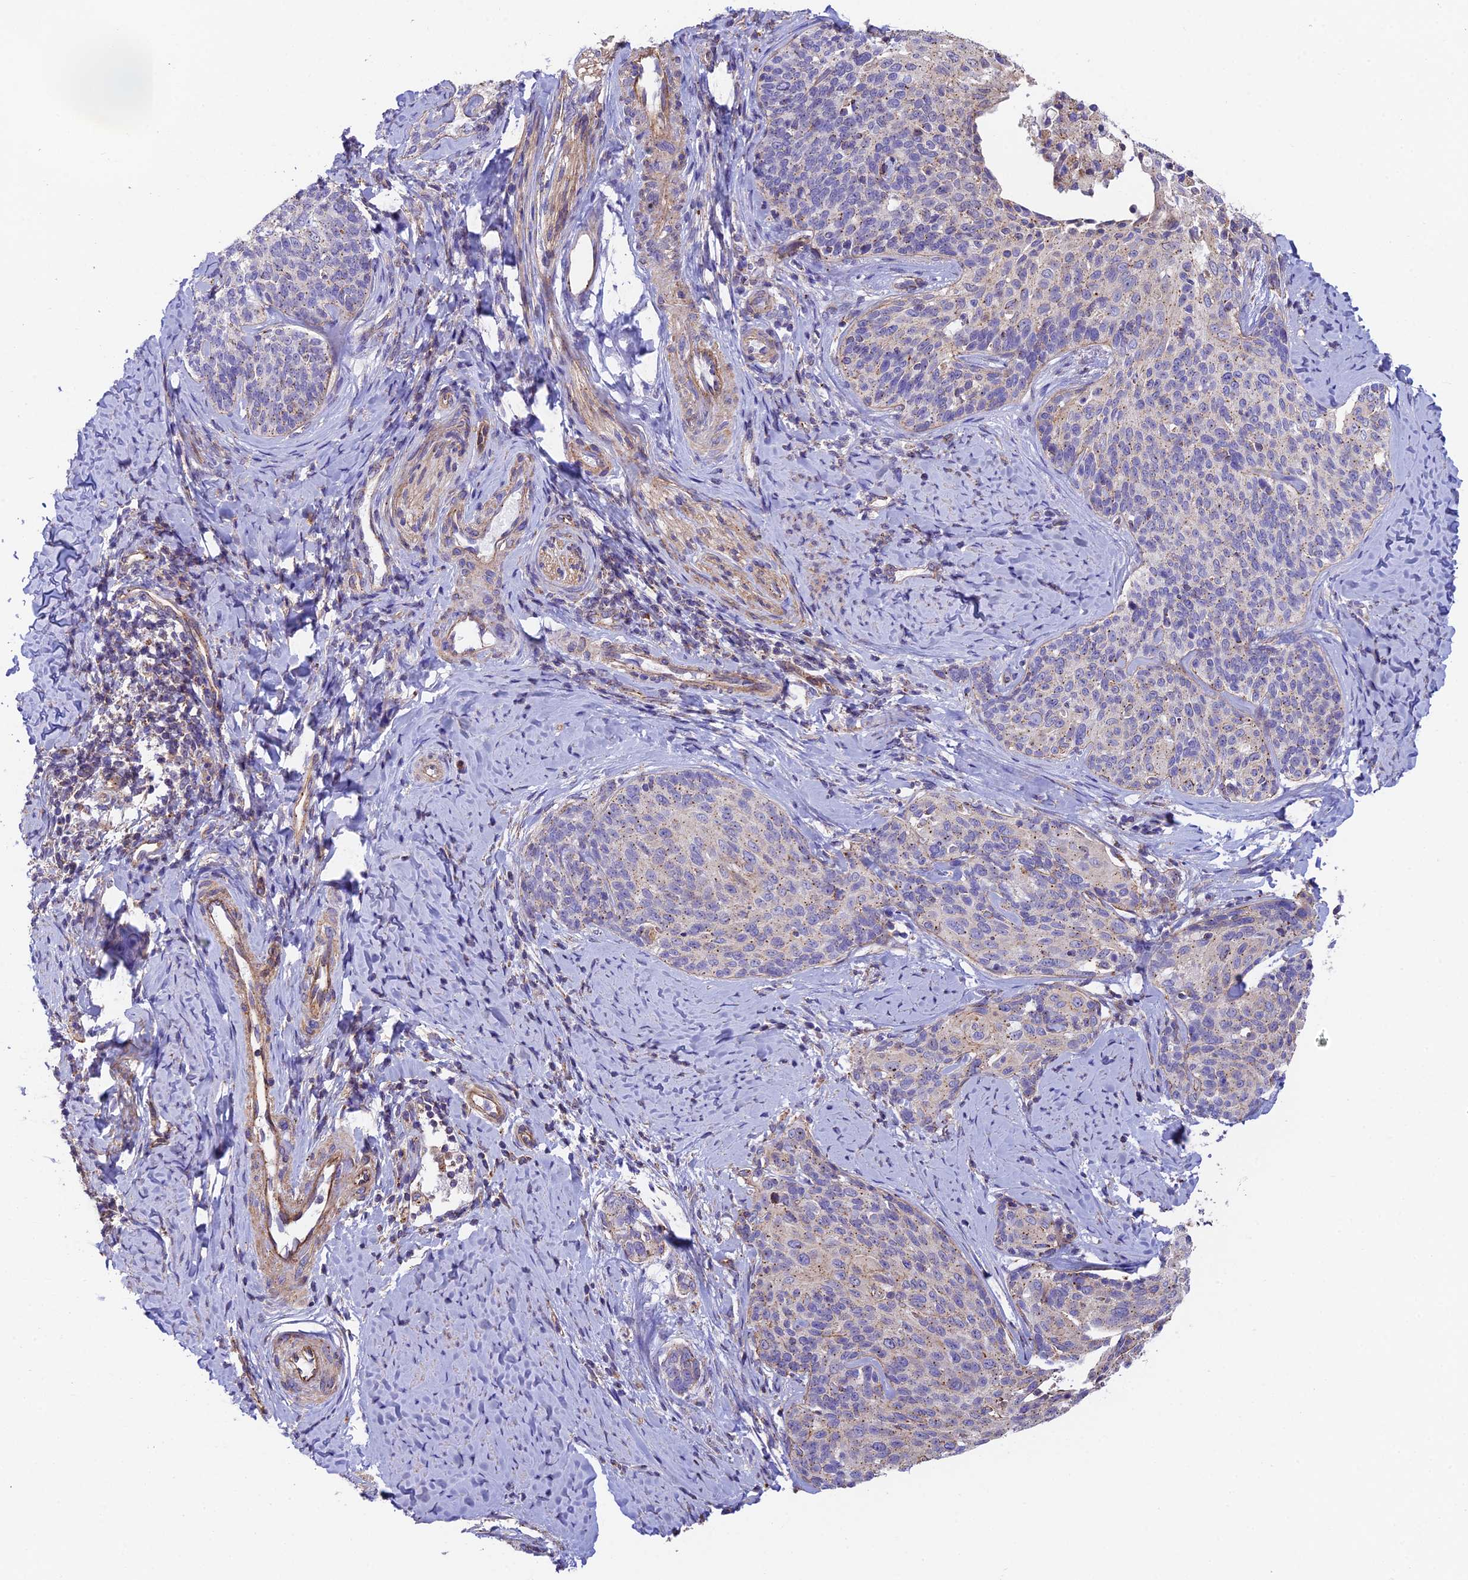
{"staining": {"intensity": "moderate", "quantity": "<25%", "location": "cytoplasmic/membranous"}, "tissue": "cervical cancer", "cell_type": "Tumor cells", "image_type": "cancer", "snomed": [{"axis": "morphology", "description": "Squamous cell carcinoma, NOS"}, {"axis": "topography", "description": "Cervix"}], "caption": "The histopathology image displays staining of squamous cell carcinoma (cervical), revealing moderate cytoplasmic/membranous protein positivity (brown color) within tumor cells.", "gene": "QRFP", "patient": {"sex": "female", "age": 50}}